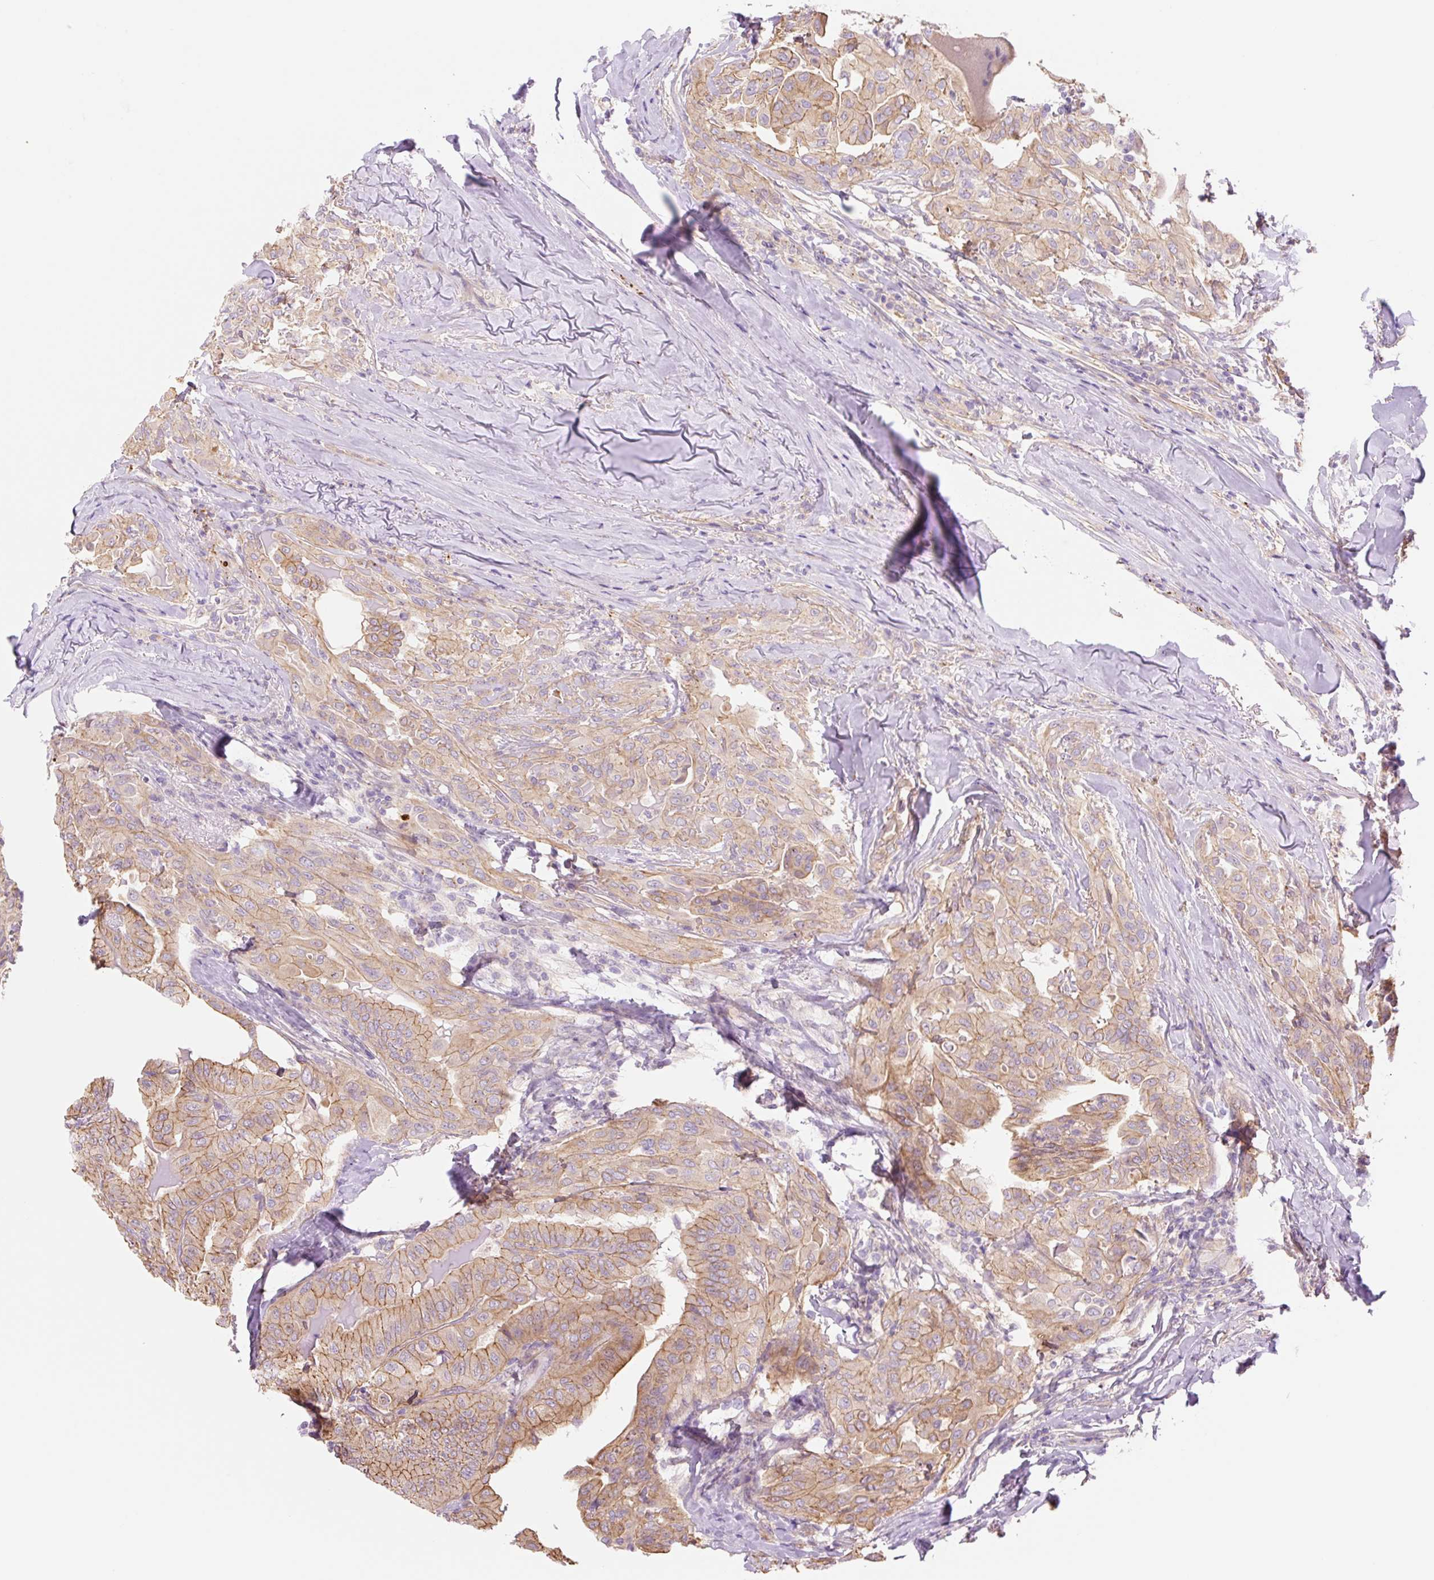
{"staining": {"intensity": "moderate", "quantity": ">75%", "location": "cytoplasmic/membranous"}, "tissue": "thyroid cancer", "cell_type": "Tumor cells", "image_type": "cancer", "snomed": [{"axis": "morphology", "description": "Papillary adenocarcinoma, NOS"}, {"axis": "topography", "description": "Thyroid gland"}], "caption": "The image exhibits staining of thyroid cancer (papillary adenocarcinoma), revealing moderate cytoplasmic/membranous protein staining (brown color) within tumor cells. The staining is performed using DAB (3,3'-diaminobenzidine) brown chromogen to label protein expression. The nuclei are counter-stained blue using hematoxylin.", "gene": "NLRP5", "patient": {"sex": "female", "age": 68}}